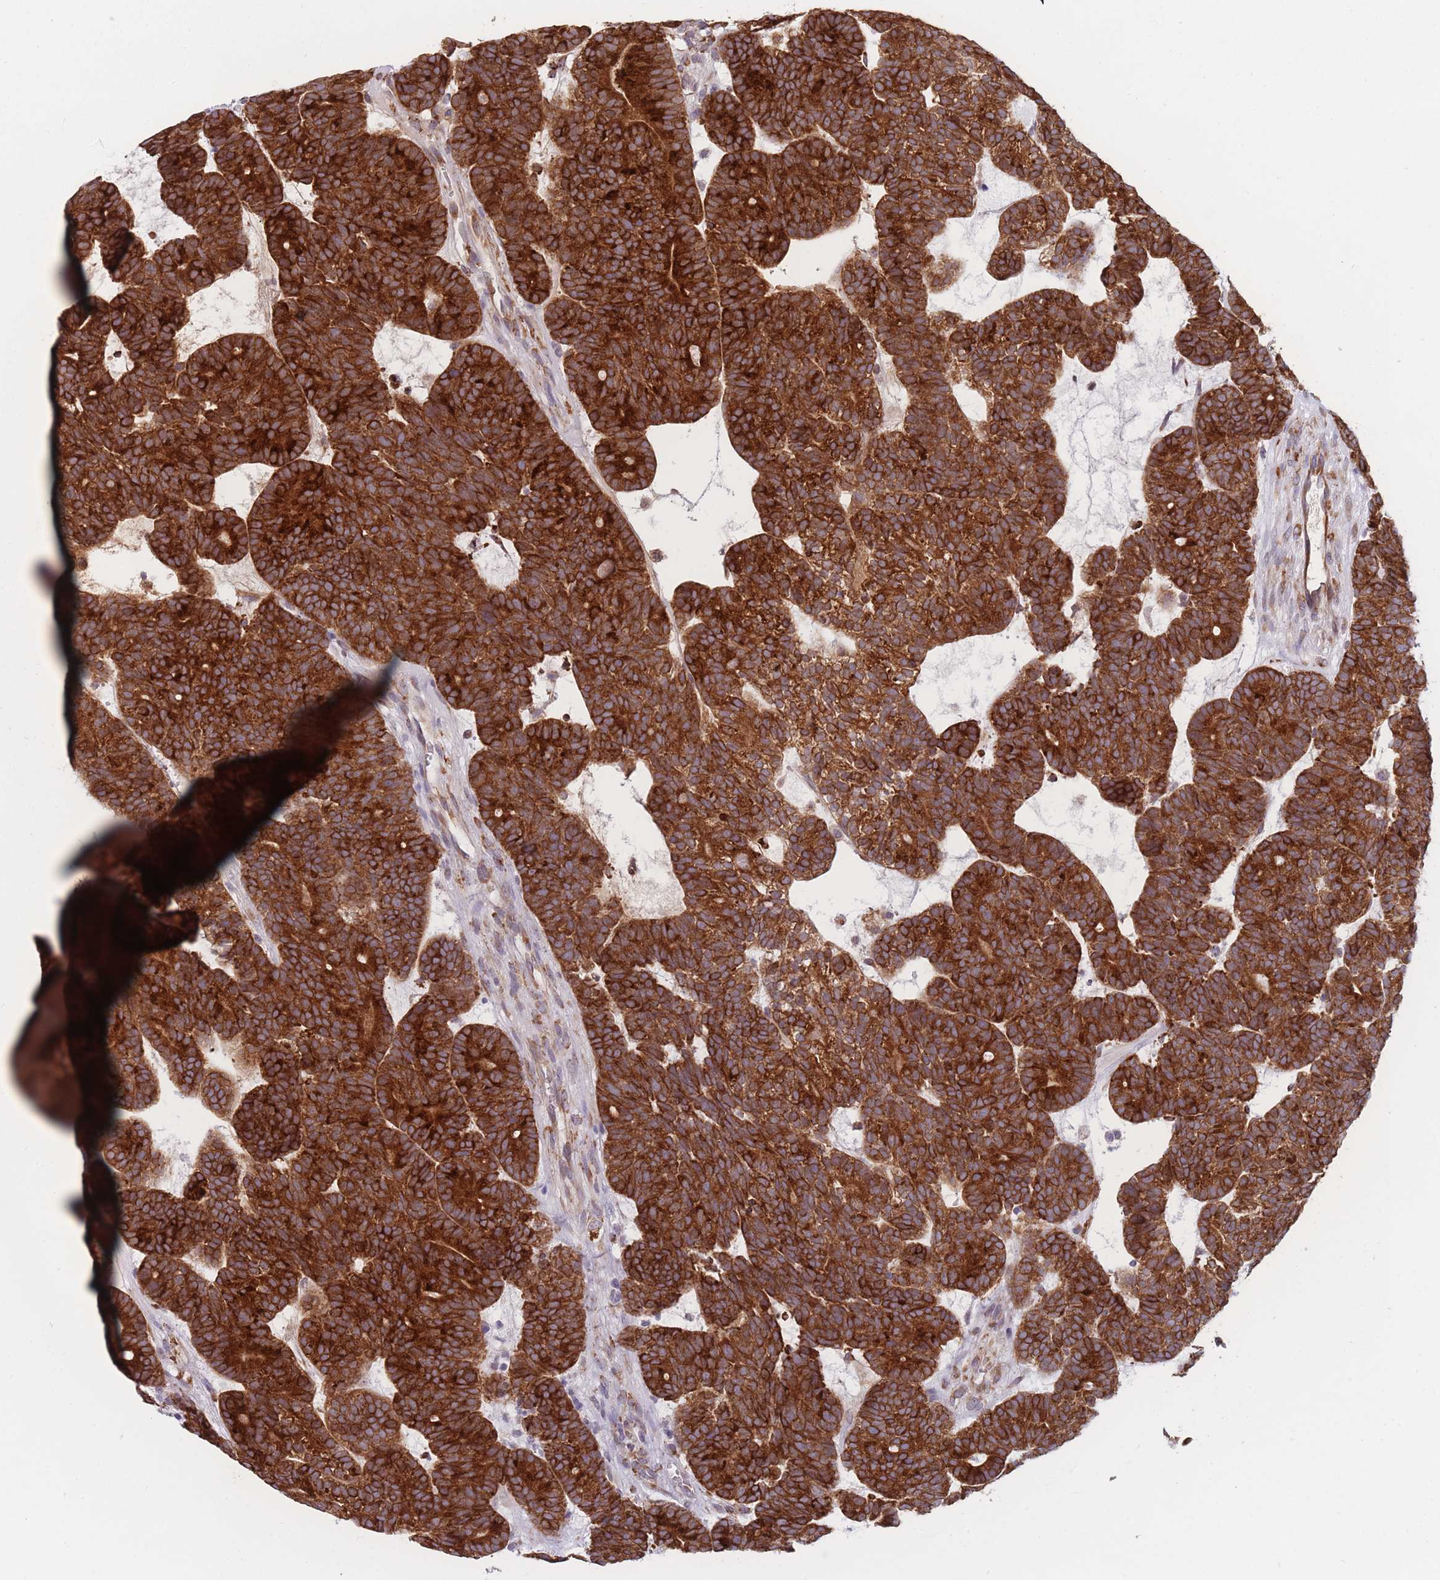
{"staining": {"intensity": "strong", "quantity": ">75%", "location": "cytoplasmic/membranous"}, "tissue": "head and neck cancer", "cell_type": "Tumor cells", "image_type": "cancer", "snomed": [{"axis": "morphology", "description": "Adenocarcinoma, NOS"}, {"axis": "topography", "description": "Head-Neck"}], "caption": "Immunohistochemistry (DAB) staining of human adenocarcinoma (head and neck) exhibits strong cytoplasmic/membranous protein staining in approximately >75% of tumor cells.", "gene": "AK9", "patient": {"sex": "female", "age": 81}}